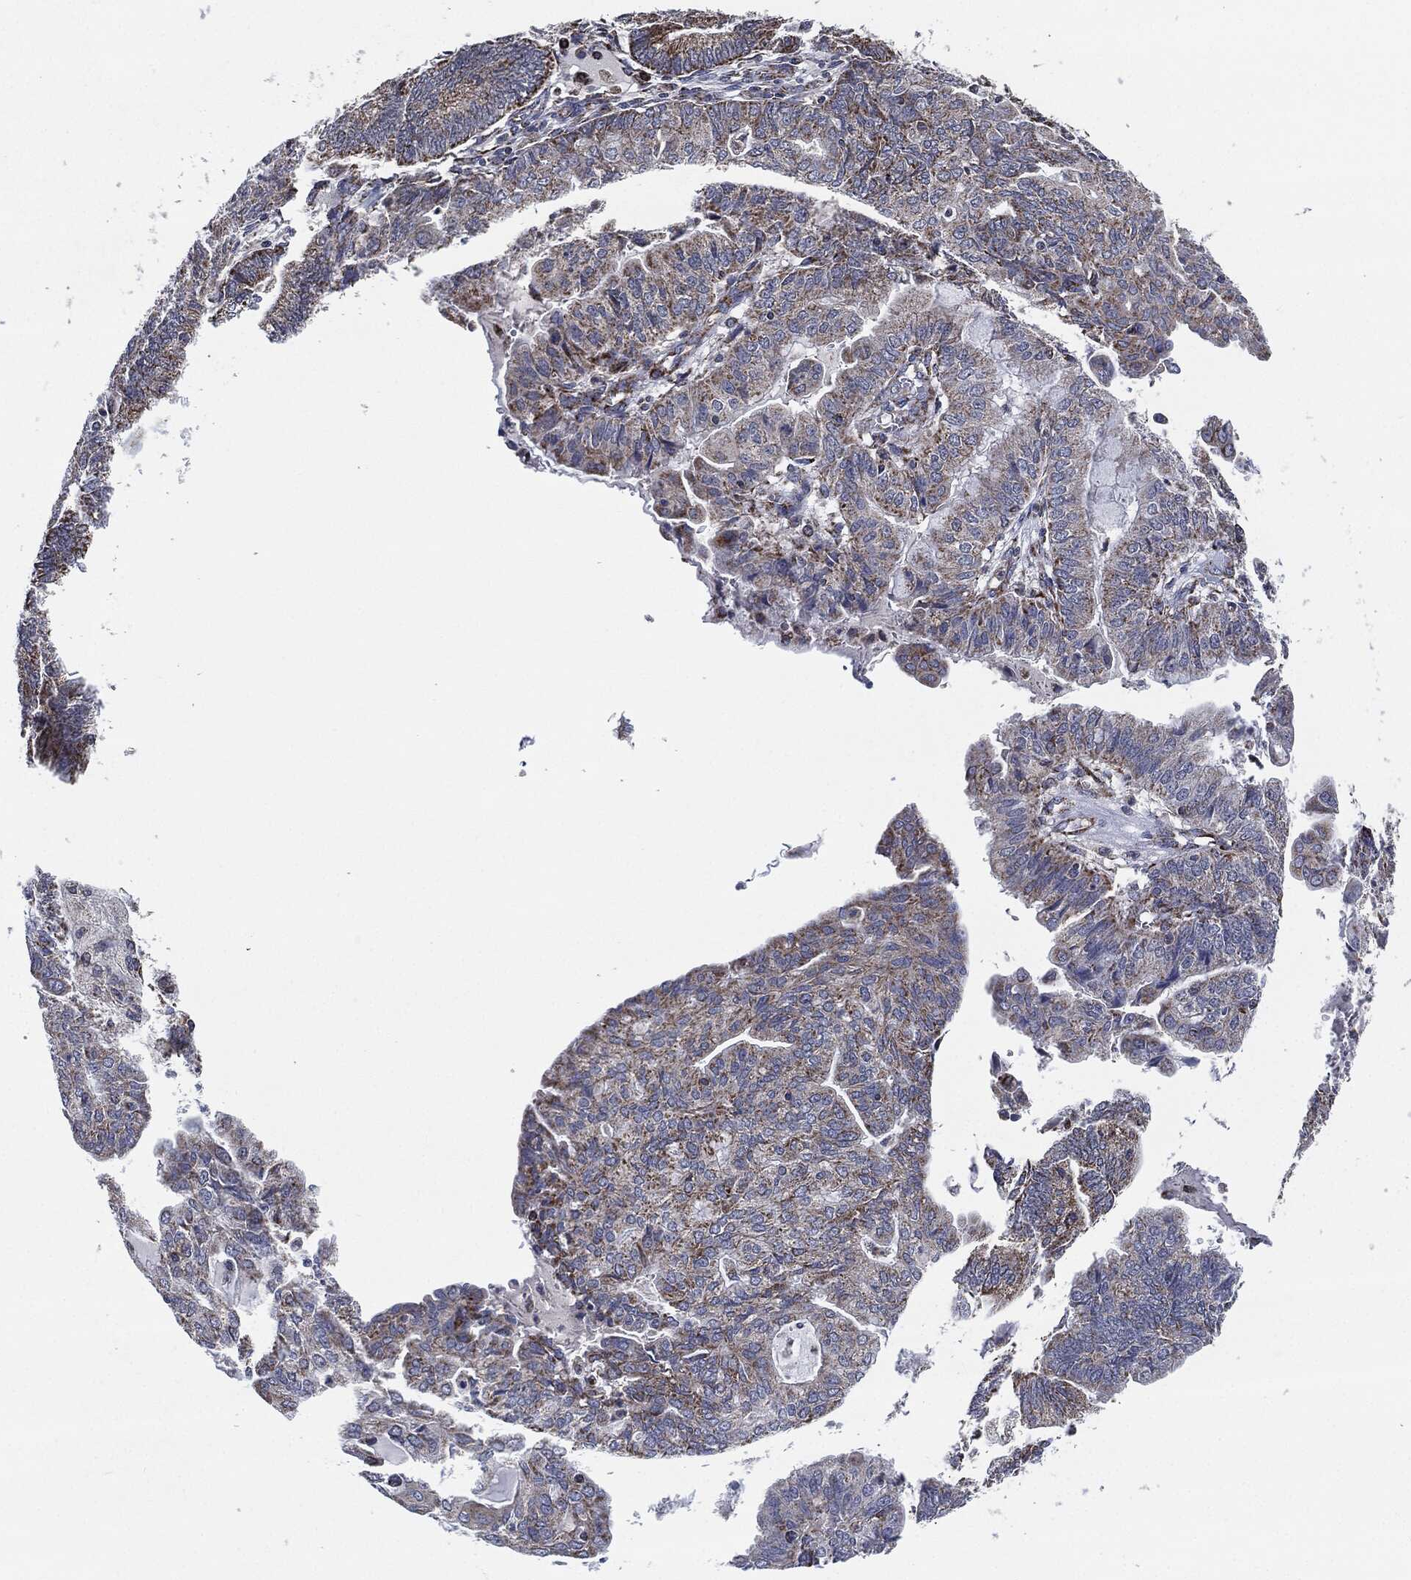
{"staining": {"intensity": "moderate", "quantity": "<25%", "location": "cytoplasmic/membranous"}, "tissue": "endometrial cancer", "cell_type": "Tumor cells", "image_type": "cancer", "snomed": [{"axis": "morphology", "description": "Adenocarcinoma, NOS"}, {"axis": "topography", "description": "Endometrium"}], "caption": "An immunohistochemistry micrograph of tumor tissue is shown. Protein staining in brown labels moderate cytoplasmic/membranous positivity in endometrial cancer (adenocarcinoma) within tumor cells.", "gene": "NDUFV2", "patient": {"sex": "female", "age": 82}}